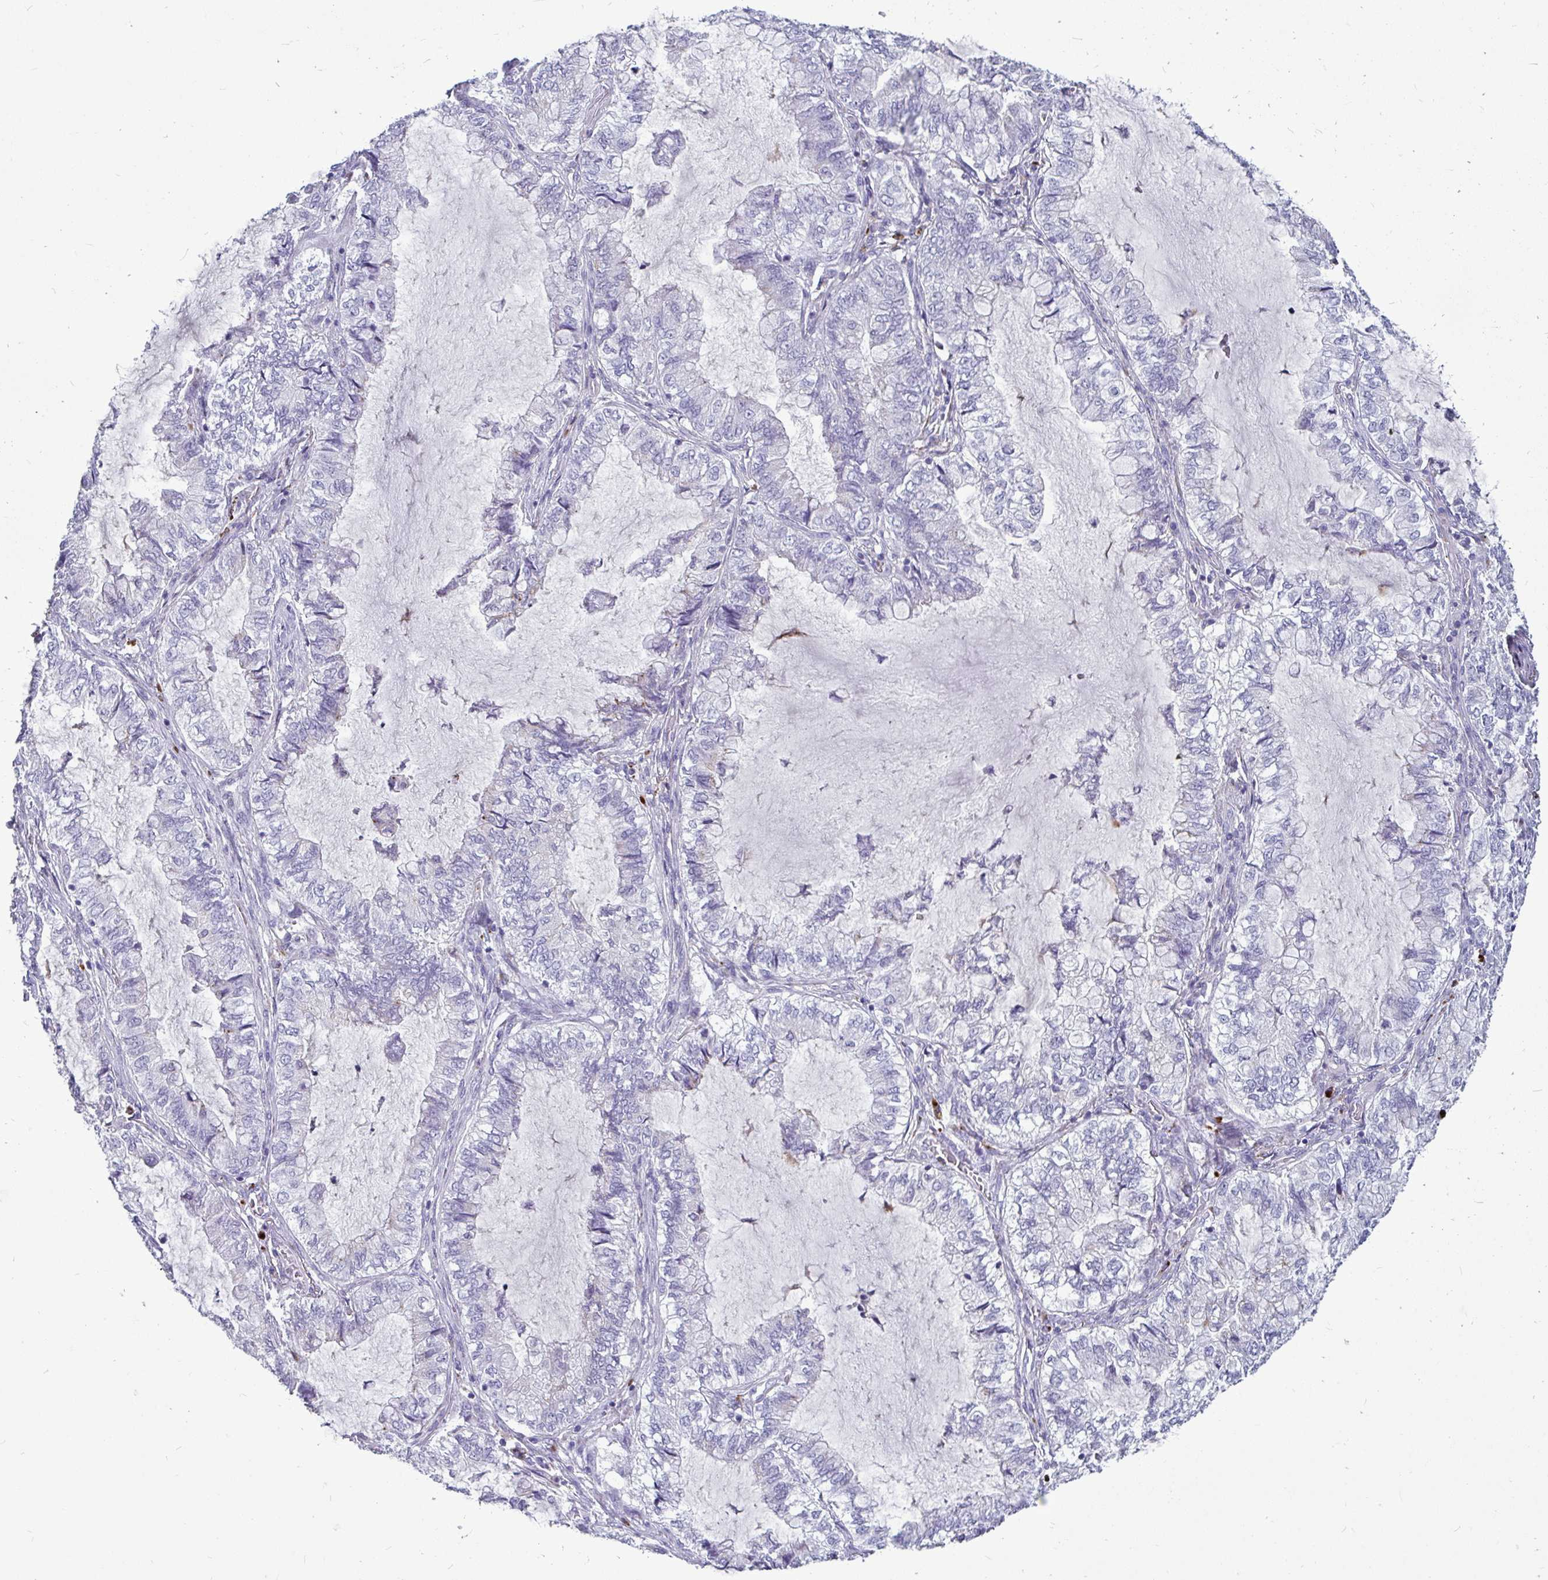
{"staining": {"intensity": "negative", "quantity": "none", "location": "none"}, "tissue": "lung cancer", "cell_type": "Tumor cells", "image_type": "cancer", "snomed": [{"axis": "morphology", "description": "Adenocarcinoma, NOS"}, {"axis": "topography", "description": "Lymph node"}, {"axis": "topography", "description": "Lung"}], "caption": "A high-resolution histopathology image shows immunohistochemistry (IHC) staining of lung cancer, which exhibits no significant expression in tumor cells.", "gene": "CTSZ", "patient": {"sex": "male", "age": 66}}